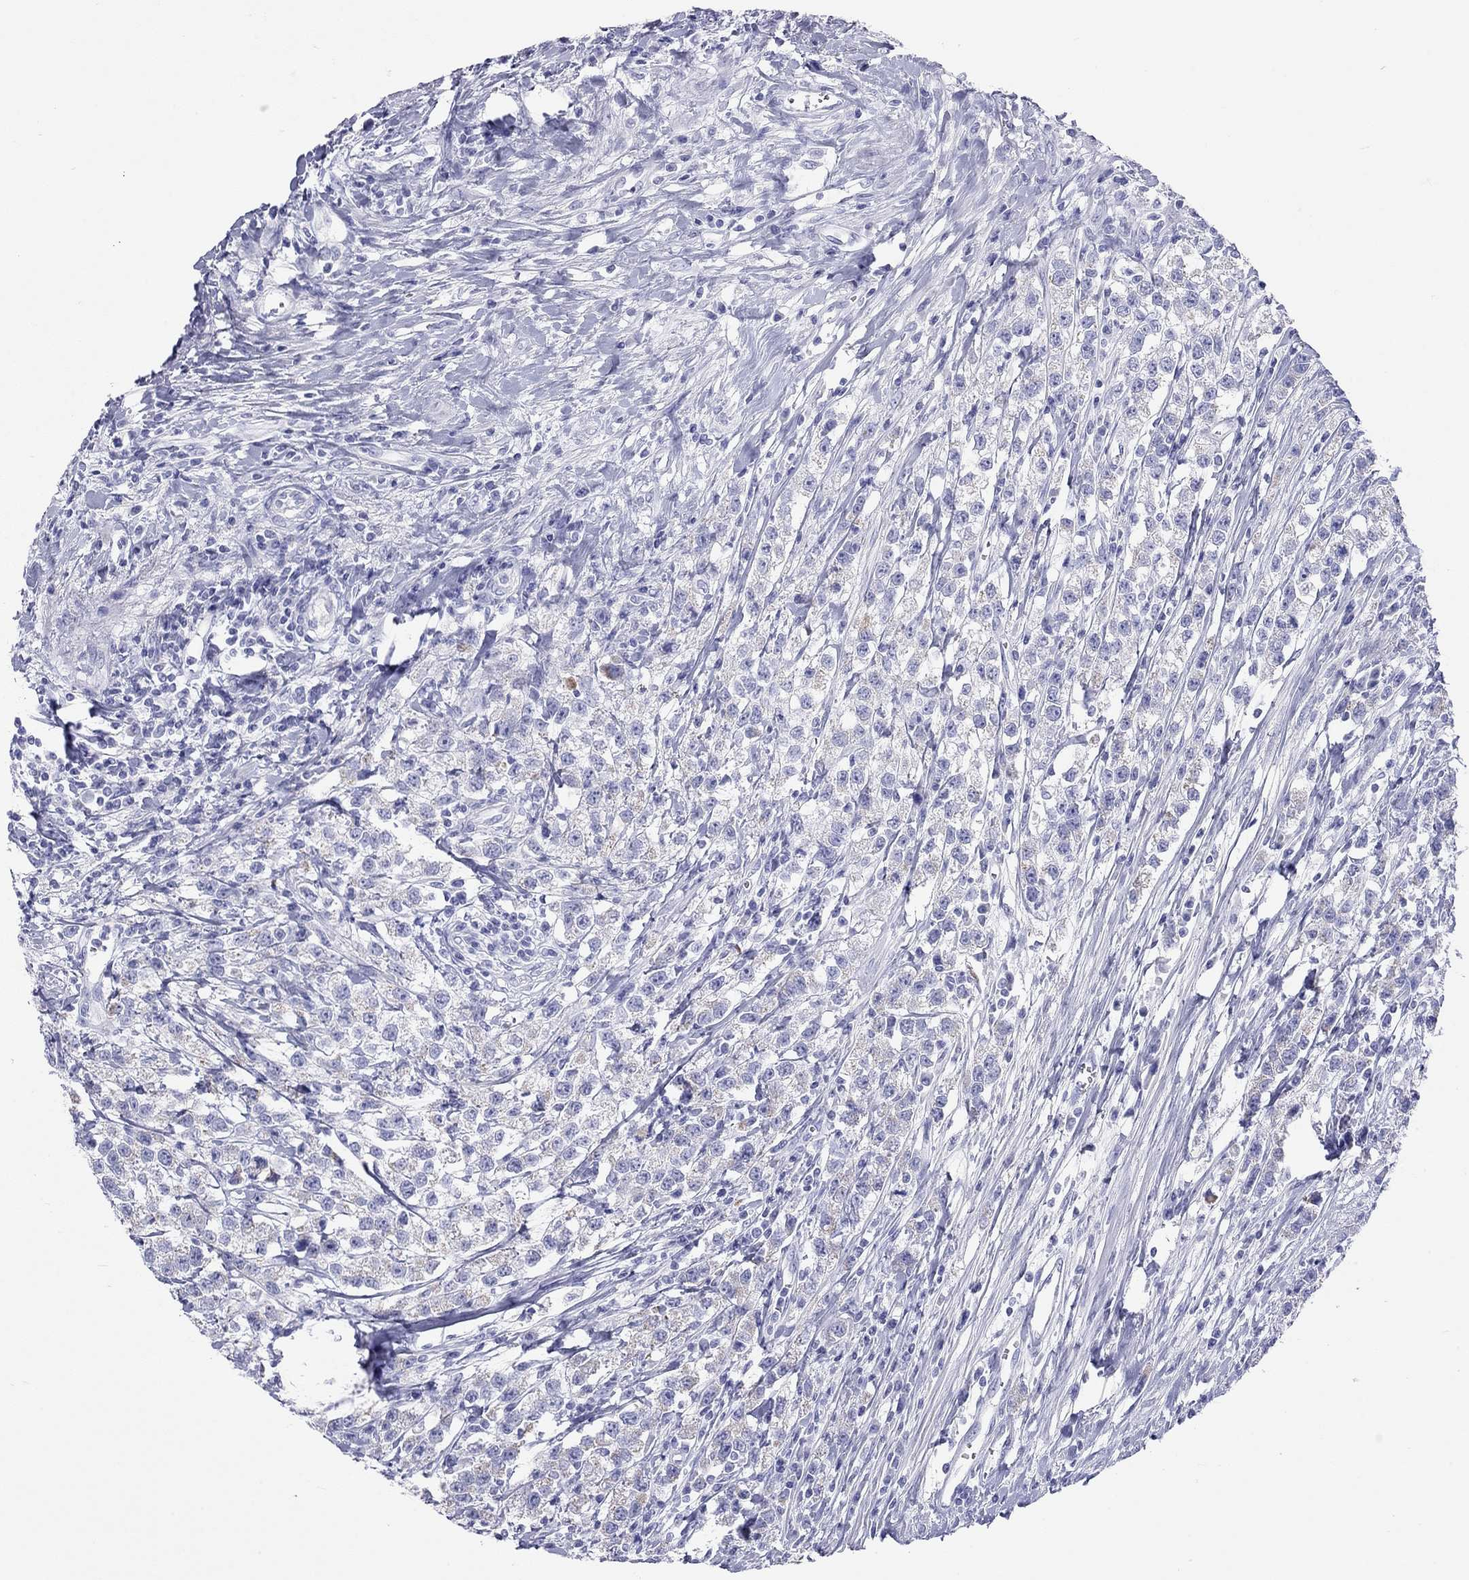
{"staining": {"intensity": "negative", "quantity": "none", "location": "none"}, "tissue": "testis cancer", "cell_type": "Tumor cells", "image_type": "cancer", "snomed": [{"axis": "morphology", "description": "Seminoma, NOS"}, {"axis": "topography", "description": "Testis"}], "caption": "There is no significant expression in tumor cells of seminoma (testis).", "gene": "DPY19L2", "patient": {"sex": "male", "age": 59}}